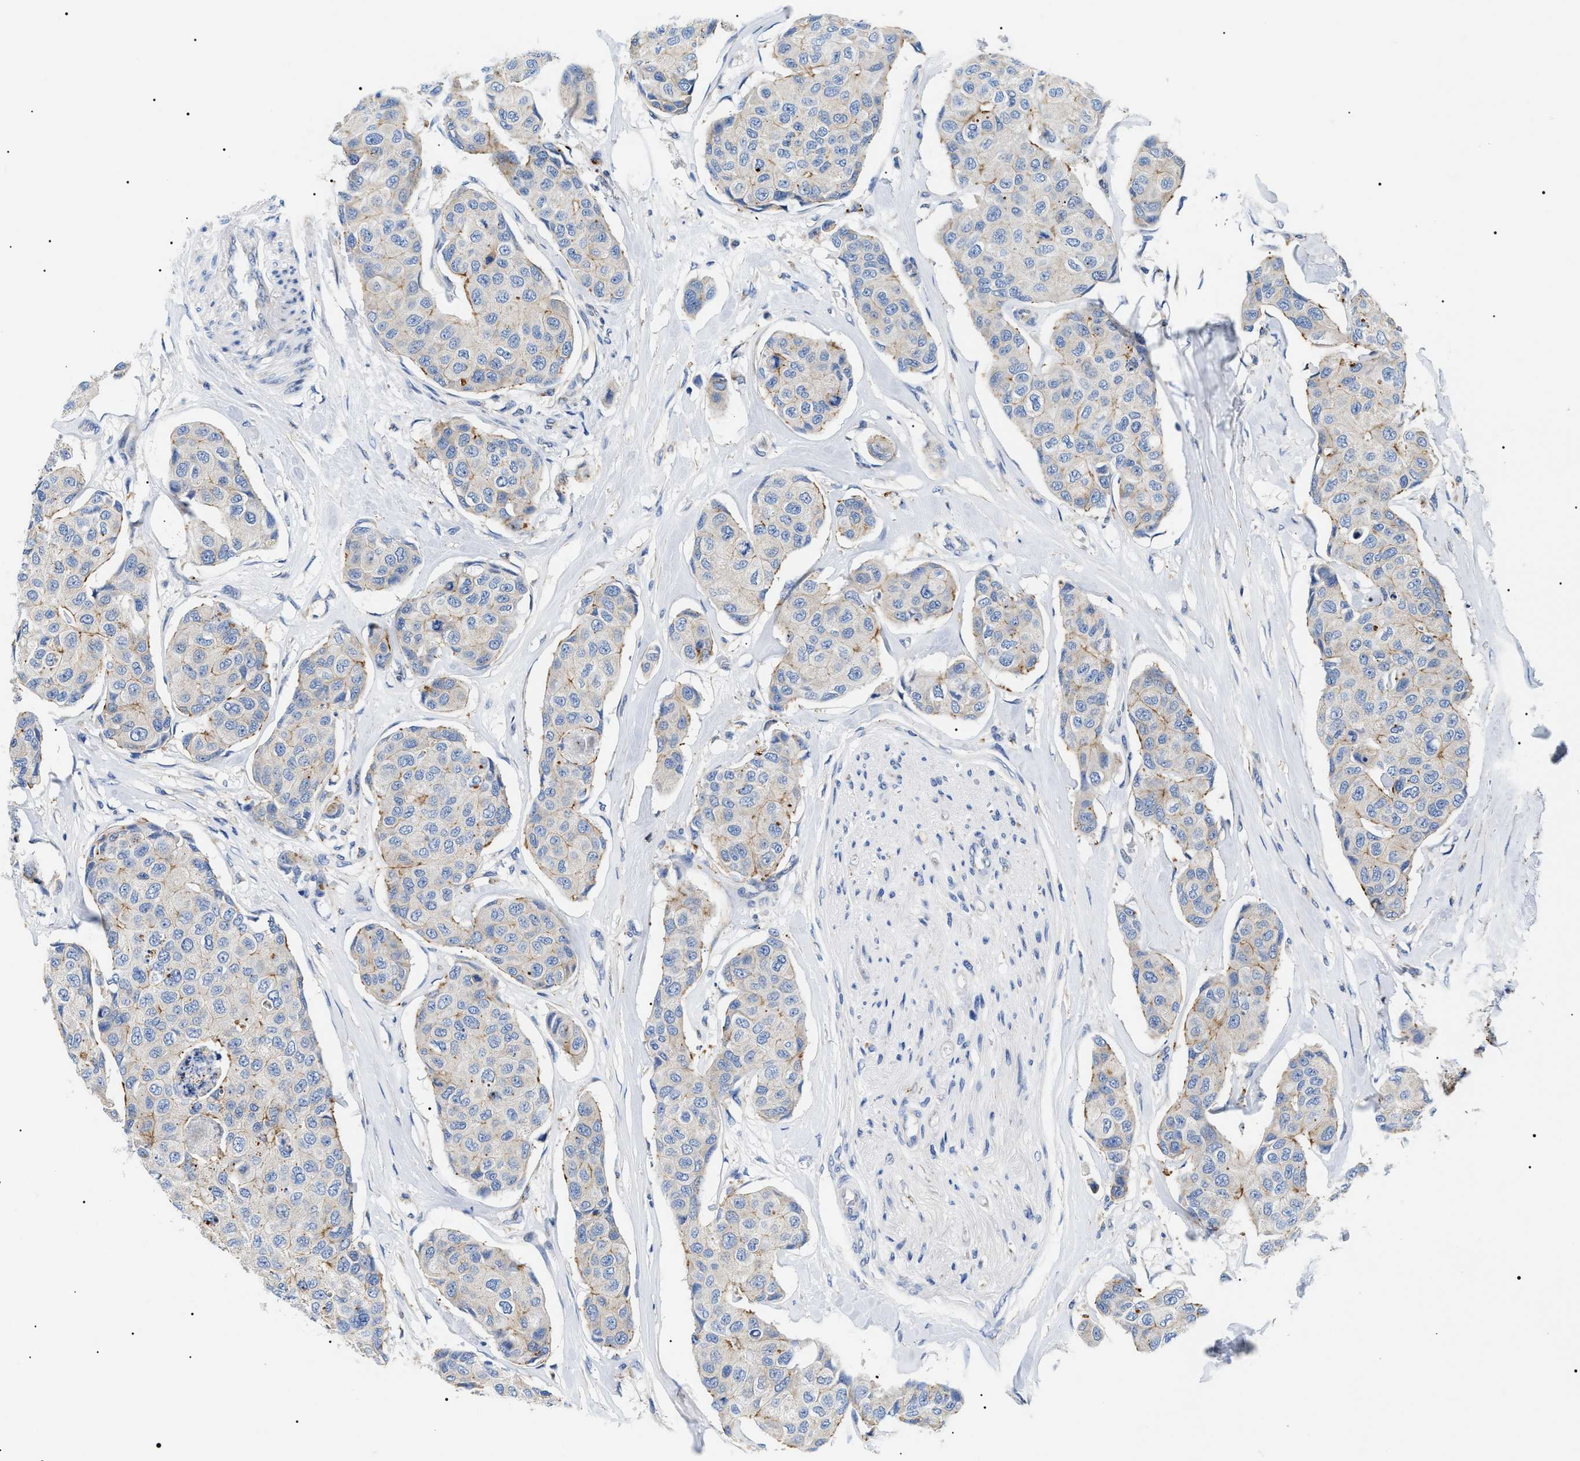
{"staining": {"intensity": "moderate", "quantity": "<25%", "location": "cytoplasmic/membranous"}, "tissue": "breast cancer", "cell_type": "Tumor cells", "image_type": "cancer", "snomed": [{"axis": "morphology", "description": "Duct carcinoma"}, {"axis": "topography", "description": "Breast"}], "caption": "This histopathology image displays immunohistochemistry staining of human breast intraductal carcinoma, with low moderate cytoplasmic/membranous expression in about <25% of tumor cells.", "gene": "TMEM222", "patient": {"sex": "female", "age": 80}}